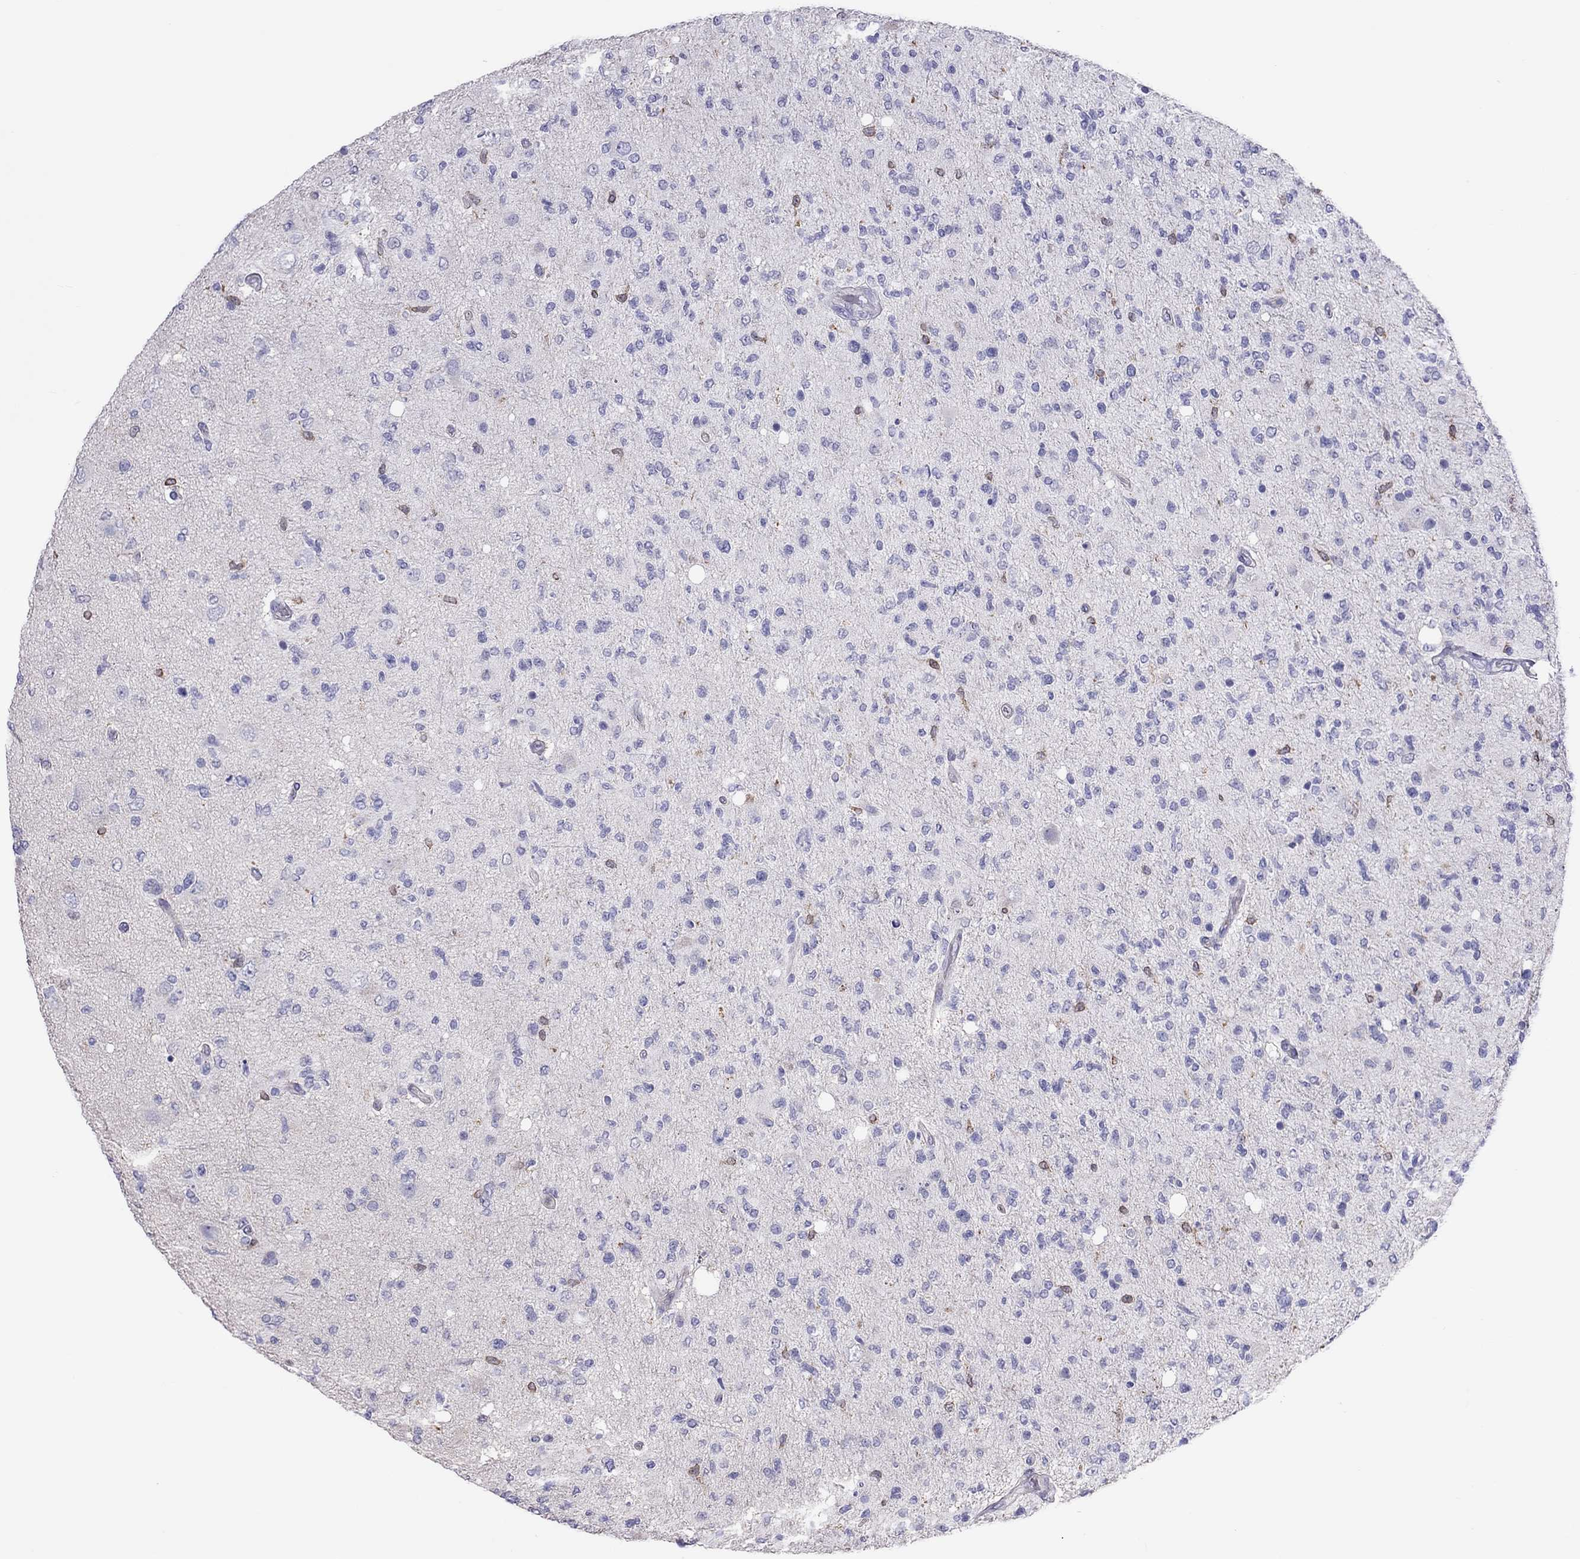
{"staining": {"intensity": "negative", "quantity": "none", "location": "none"}, "tissue": "glioma", "cell_type": "Tumor cells", "image_type": "cancer", "snomed": [{"axis": "morphology", "description": "Glioma, malignant, High grade"}, {"axis": "topography", "description": "Cerebral cortex"}], "caption": "The histopathology image displays no staining of tumor cells in malignant high-grade glioma.", "gene": "ADORA2A", "patient": {"sex": "male", "age": 70}}